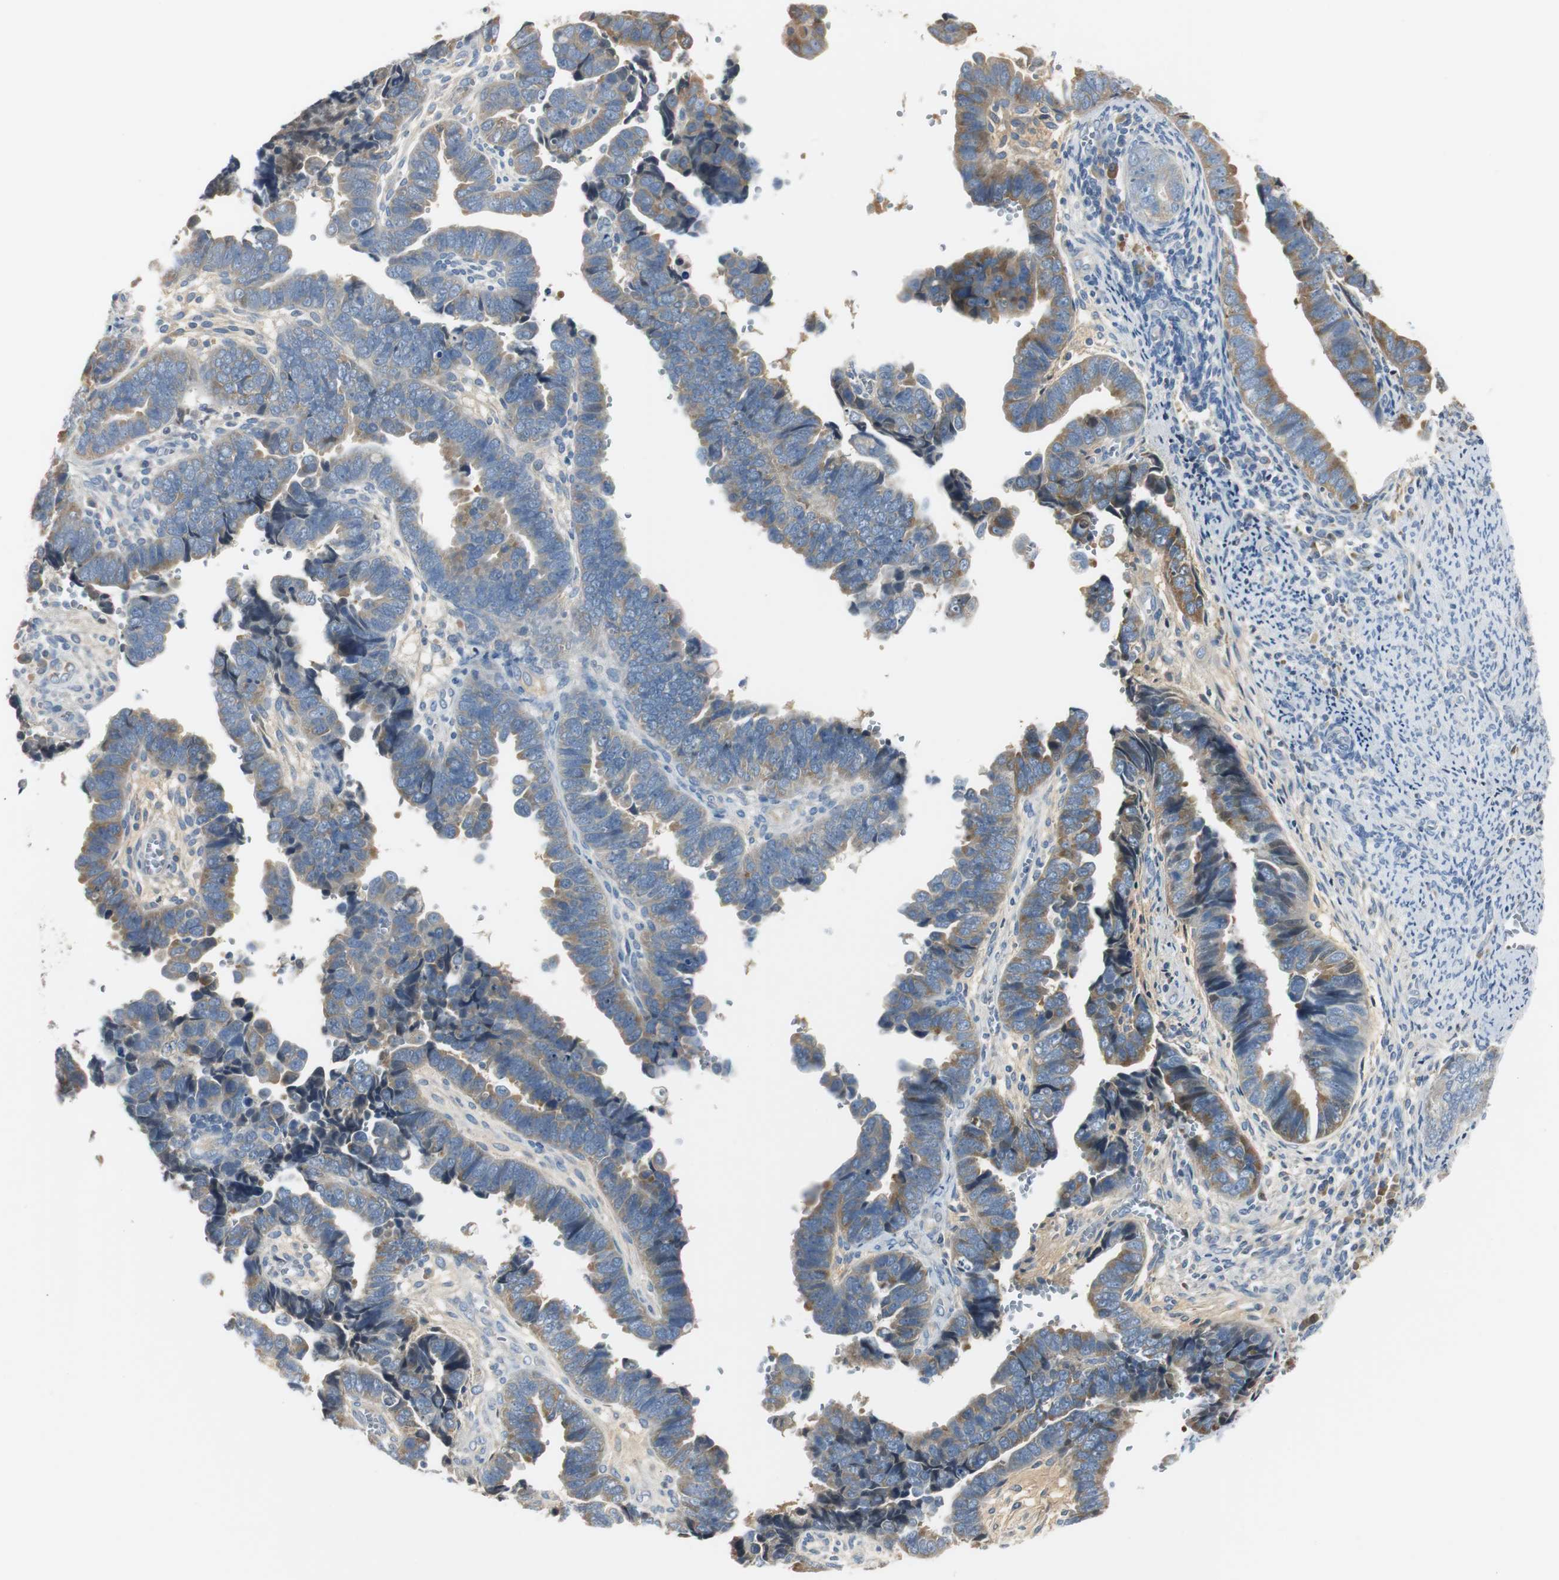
{"staining": {"intensity": "moderate", "quantity": "25%-75%", "location": "cytoplasmic/membranous"}, "tissue": "endometrial cancer", "cell_type": "Tumor cells", "image_type": "cancer", "snomed": [{"axis": "morphology", "description": "Adenocarcinoma, NOS"}, {"axis": "topography", "description": "Endometrium"}], "caption": "Human endometrial adenocarcinoma stained with a protein marker exhibits moderate staining in tumor cells.", "gene": "SERPINF1", "patient": {"sex": "female", "age": 75}}